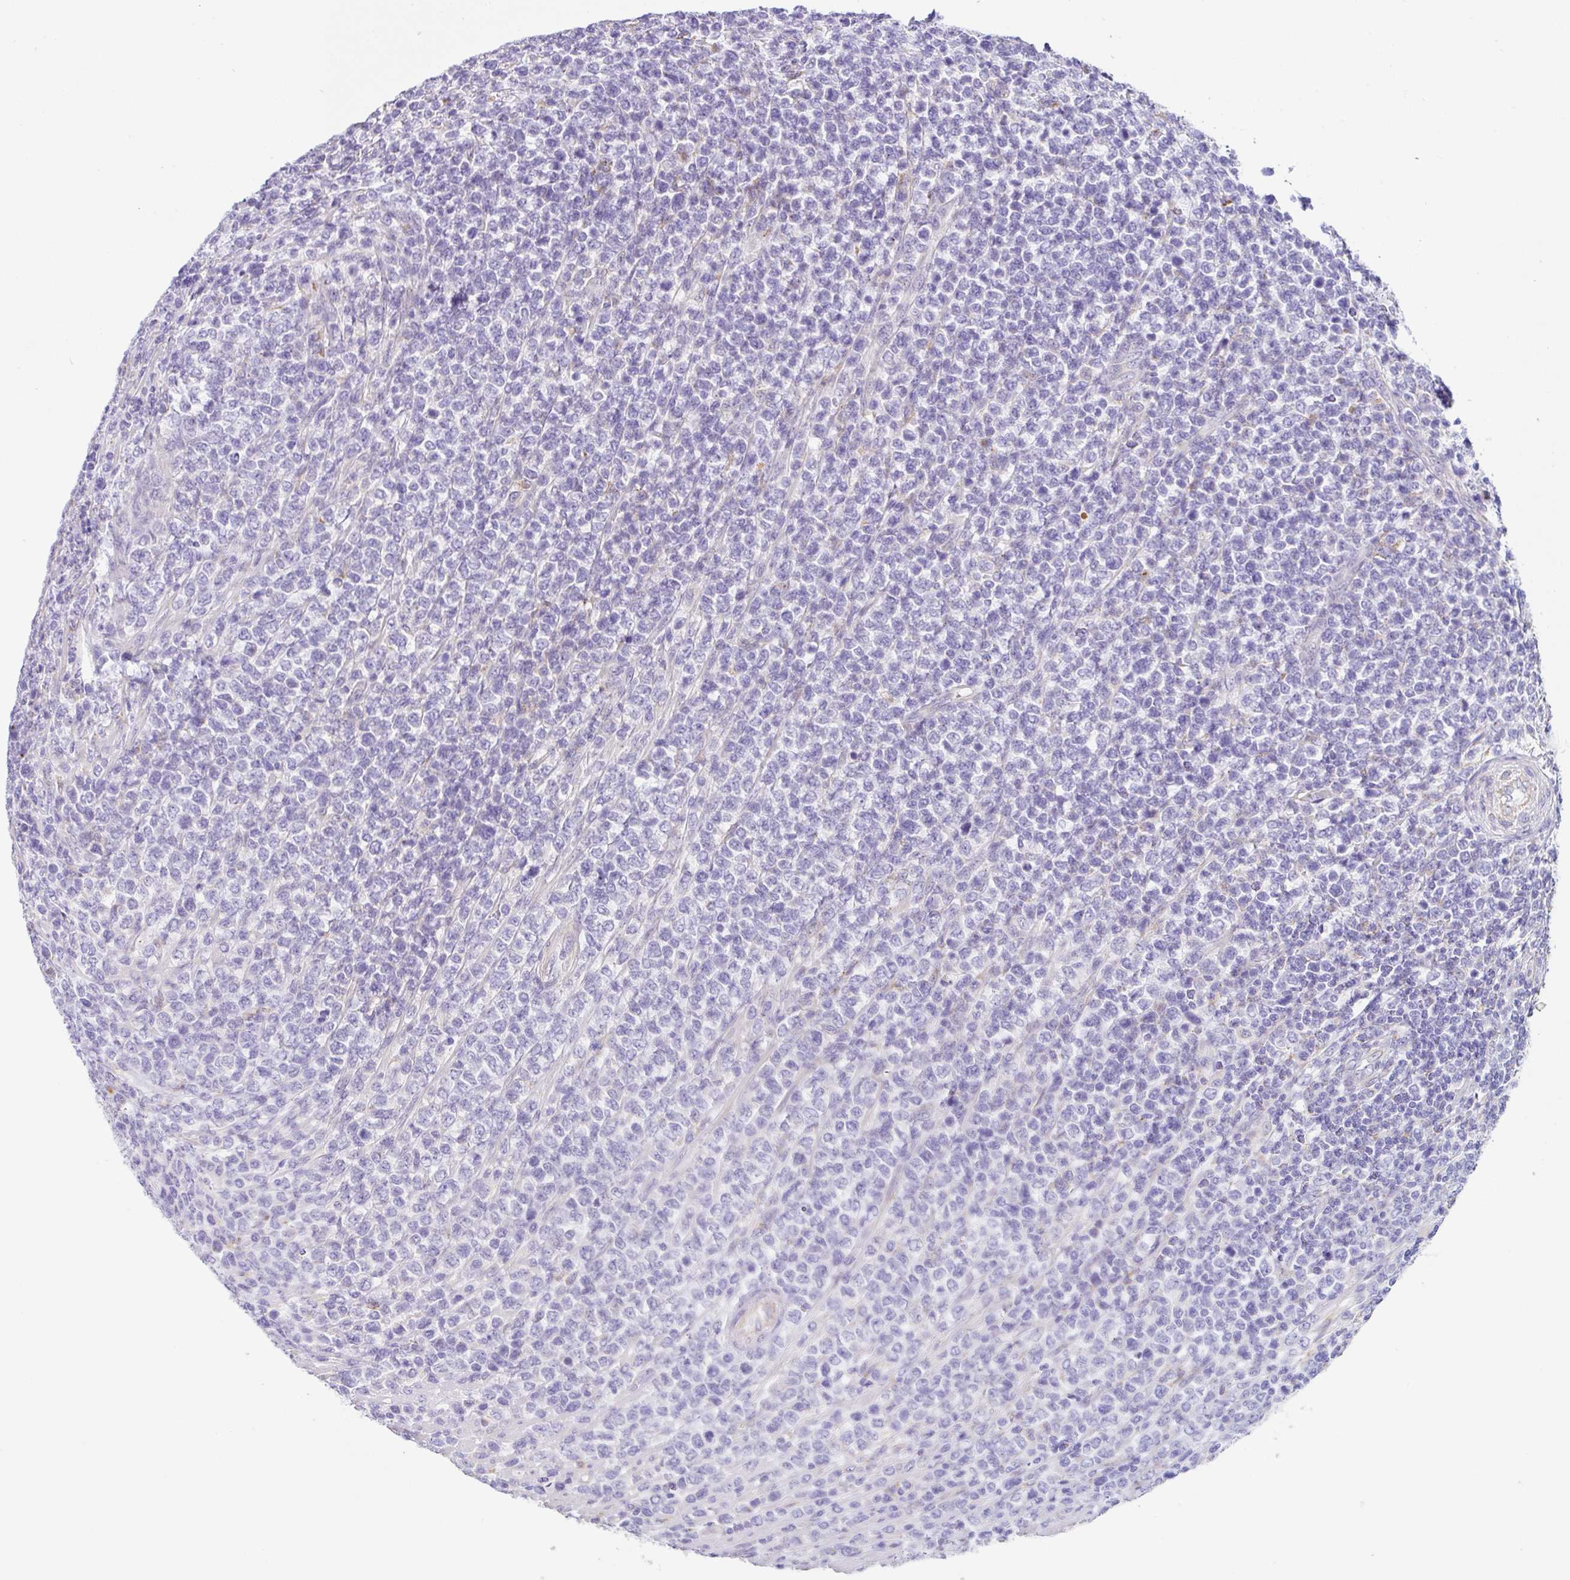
{"staining": {"intensity": "negative", "quantity": "none", "location": "none"}, "tissue": "lymphoma", "cell_type": "Tumor cells", "image_type": "cancer", "snomed": [{"axis": "morphology", "description": "Malignant lymphoma, non-Hodgkin's type, High grade"}, {"axis": "topography", "description": "Soft tissue"}], "caption": "Tumor cells are negative for brown protein staining in malignant lymphoma, non-Hodgkin's type (high-grade).", "gene": "DKK4", "patient": {"sex": "female", "age": 56}}